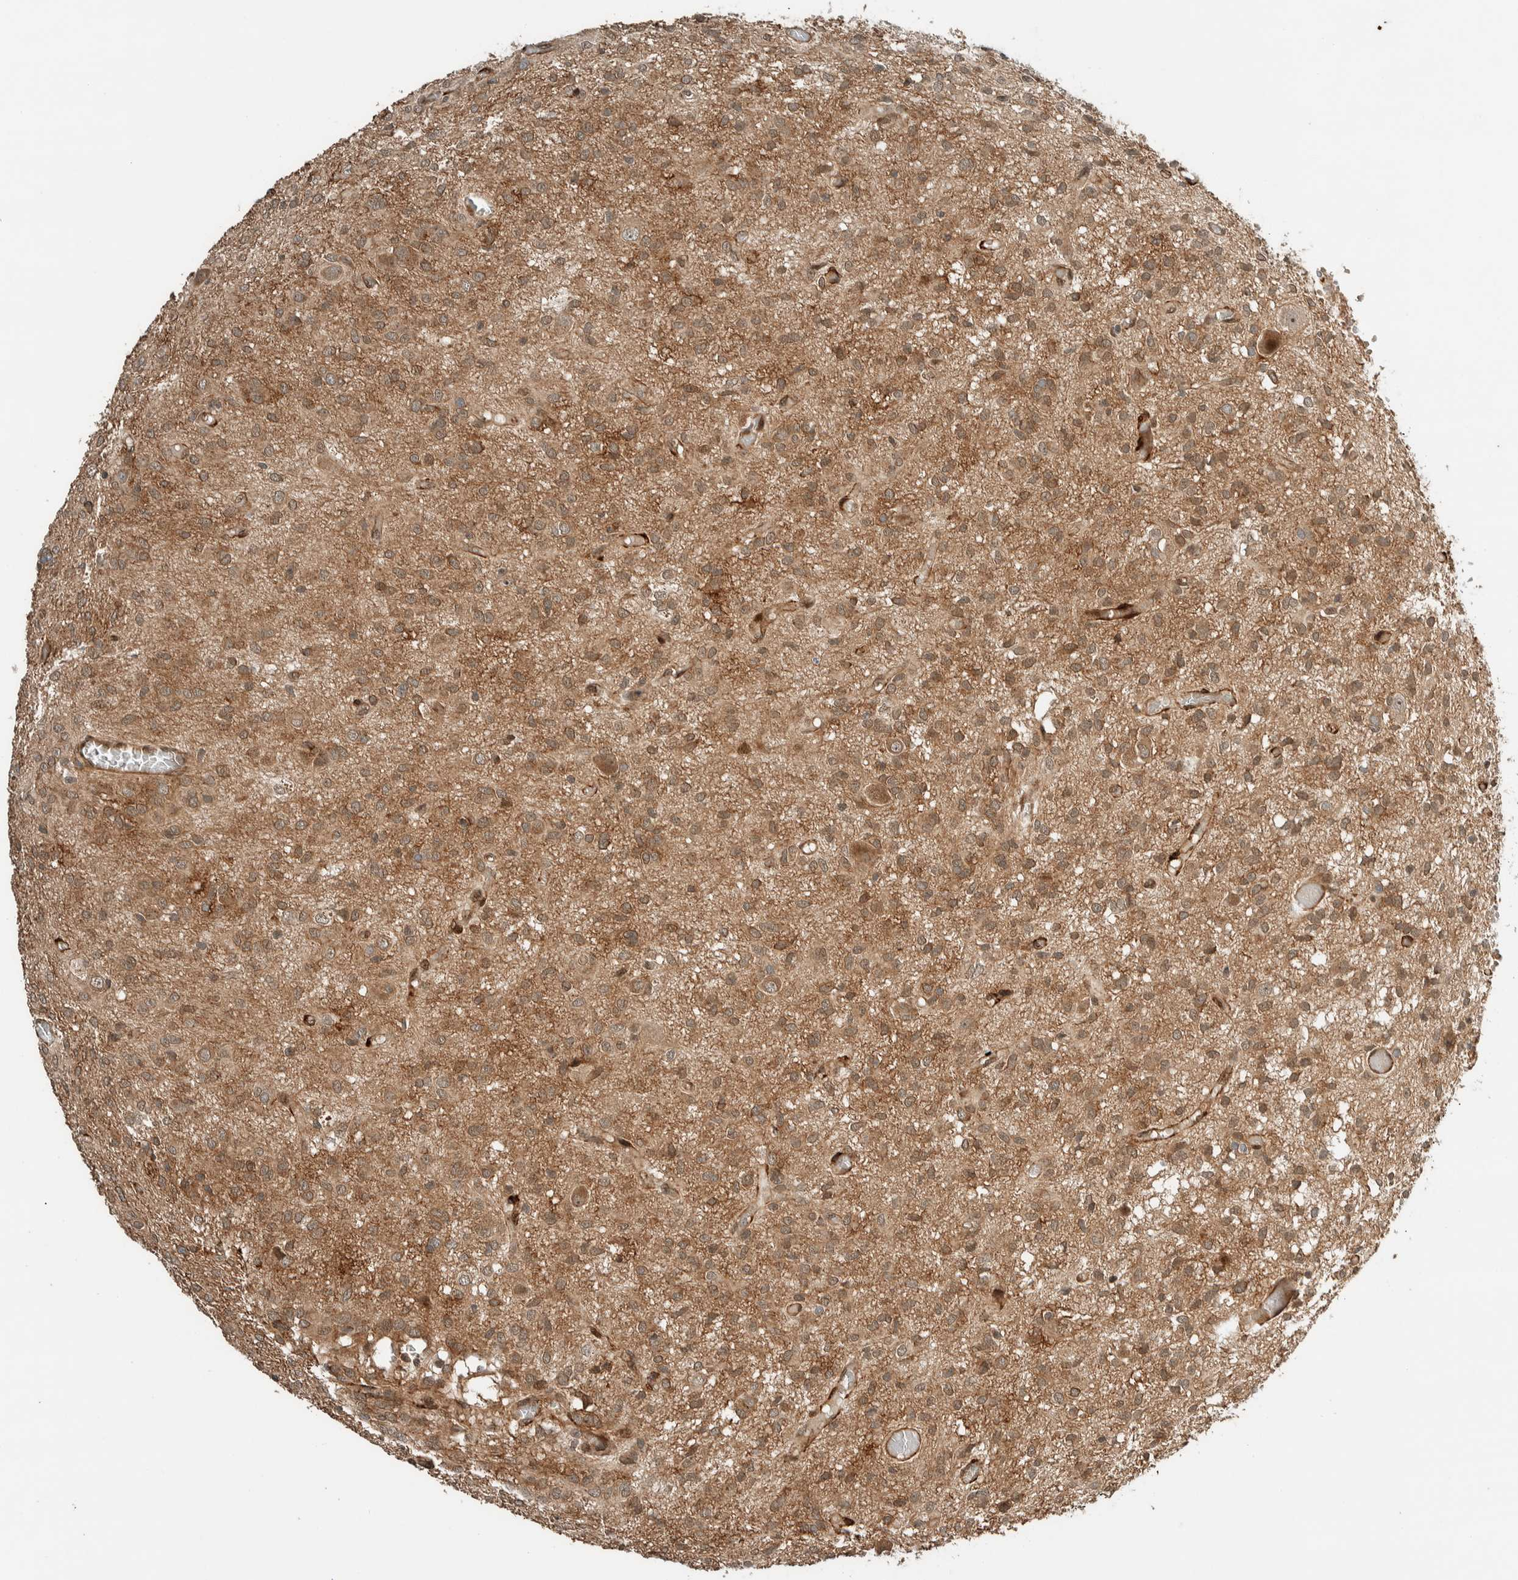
{"staining": {"intensity": "weak", "quantity": ">75%", "location": "cytoplasmic/membranous,nuclear"}, "tissue": "glioma", "cell_type": "Tumor cells", "image_type": "cancer", "snomed": [{"axis": "morphology", "description": "Glioma, malignant, High grade"}, {"axis": "topography", "description": "Brain"}], "caption": "Protein staining of glioma tissue shows weak cytoplasmic/membranous and nuclear expression in approximately >75% of tumor cells.", "gene": "STXBP4", "patient": {"sex": "female", "age": 59}}